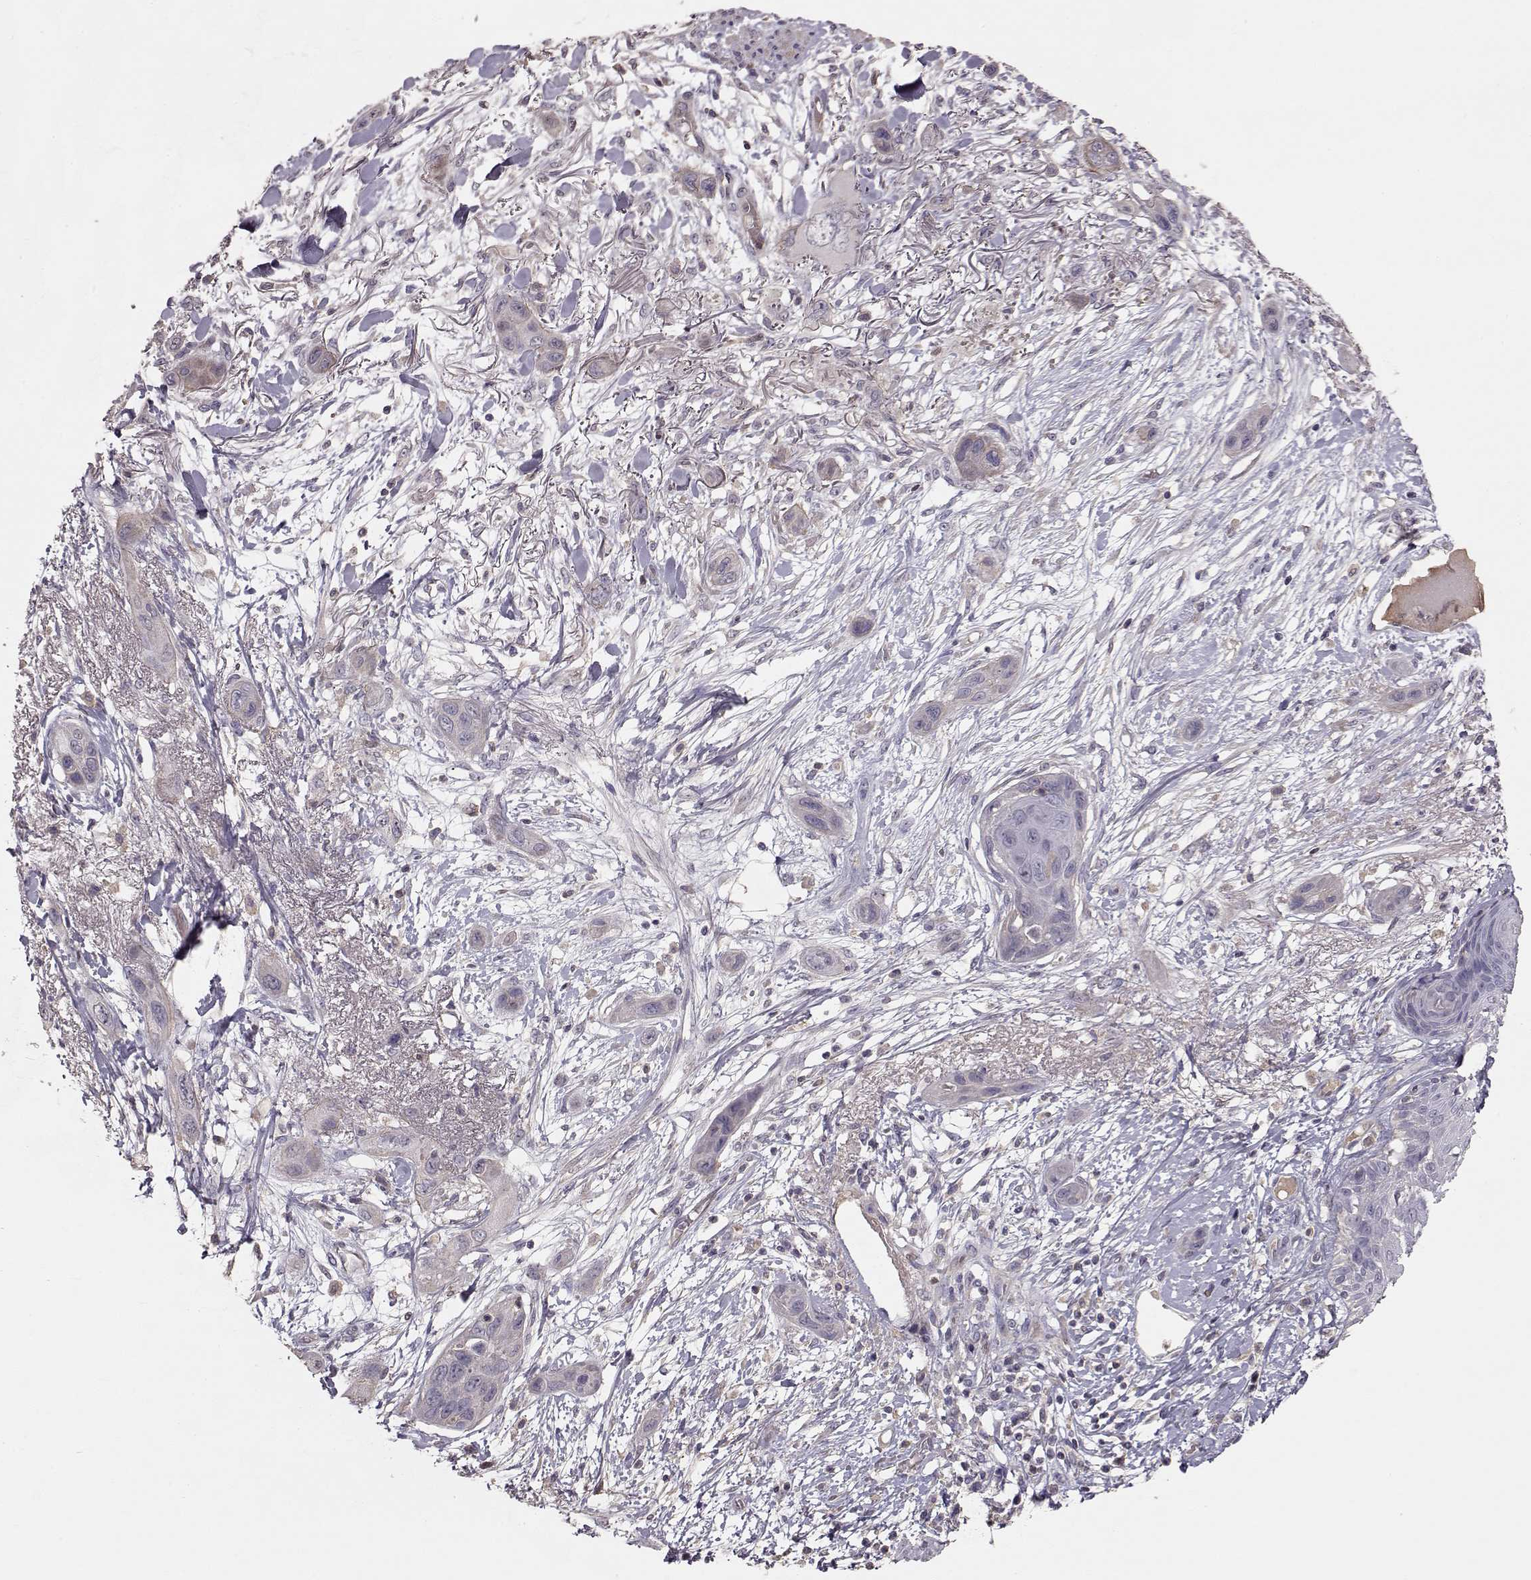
{"staining": {"intensity": "negative", "quantity": "none", "location": "none"}, "tissue": "skin cancer", "cell_type": "Tumor cells", "image_type": "cancer", "snomed": [{"axis": "morphology", "description": "Squamous cell carcinoma, NOS"}, {"axis": "topography", "description": "Skin"}], "caption": "A high-resolution histopathology image shows immunohistochemistry staining of squamous cell carcinoma (skin), which exhibits no significant staining in tumor cells. (DAB (3,3'-diaminobenzidine) immunohistochemistry (IHC) with hematoxylin counter stain).", "gene": "PMCH", "patient": {"sex": "male", "age": 79}}